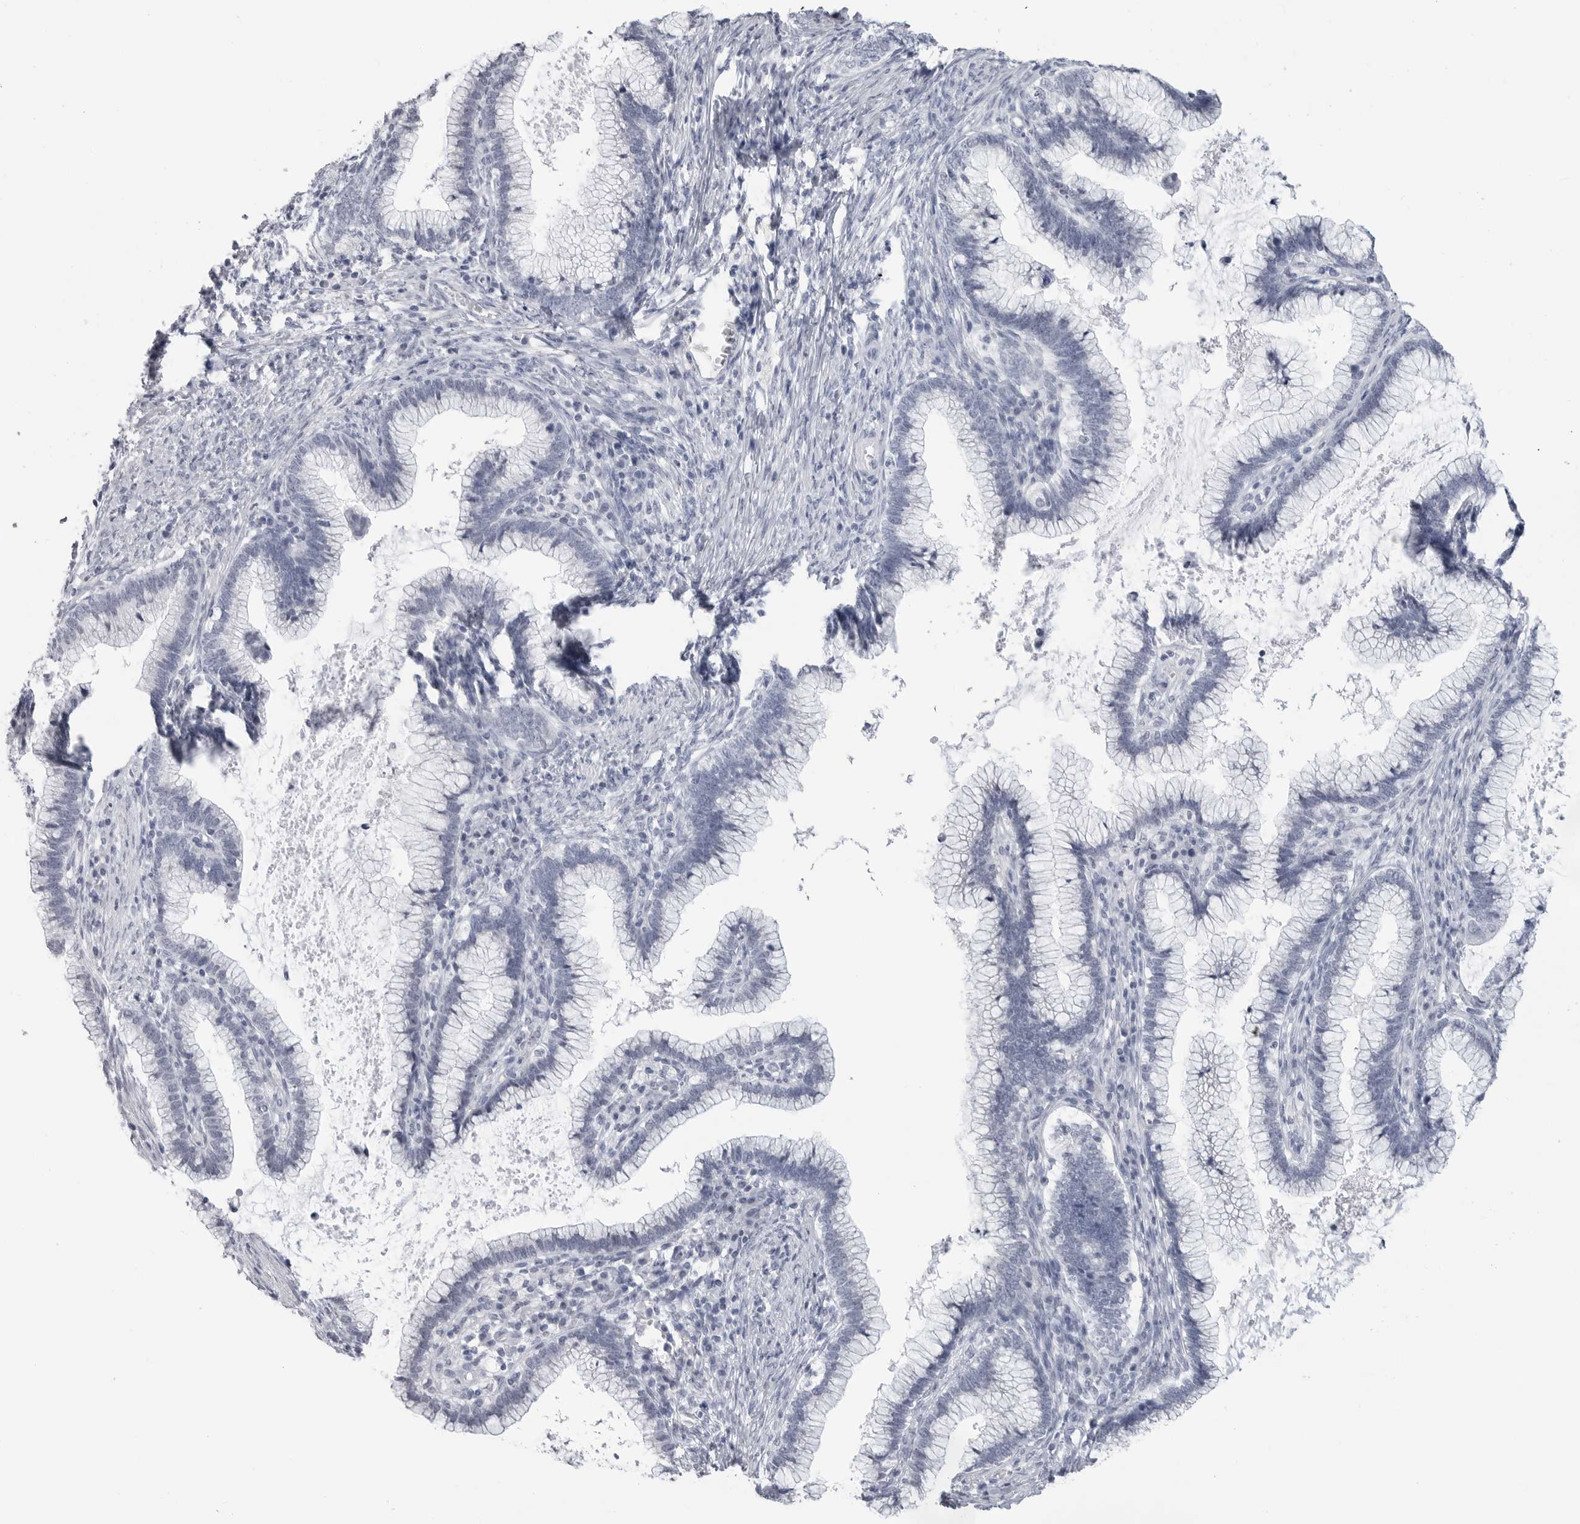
{"staining": {"intensity": "negative", "quantity": "none", "location": "none"}, "tissue": "cervical cancer", "cell_type": "Tumor cells", "image_type": "cancer", "snomed": [{"axis": "morphology", "description": "Adenocarcinoma, NOS"}, {"axis": "topography", "description": "Cervix"}], "caption": "Tumor cells show no significant positivity in cervical cancer (adenocarcinoma). Nuclei are stained in blue.", "gene": "PGA3", "patient": {"sex": "female", "age": 36}}